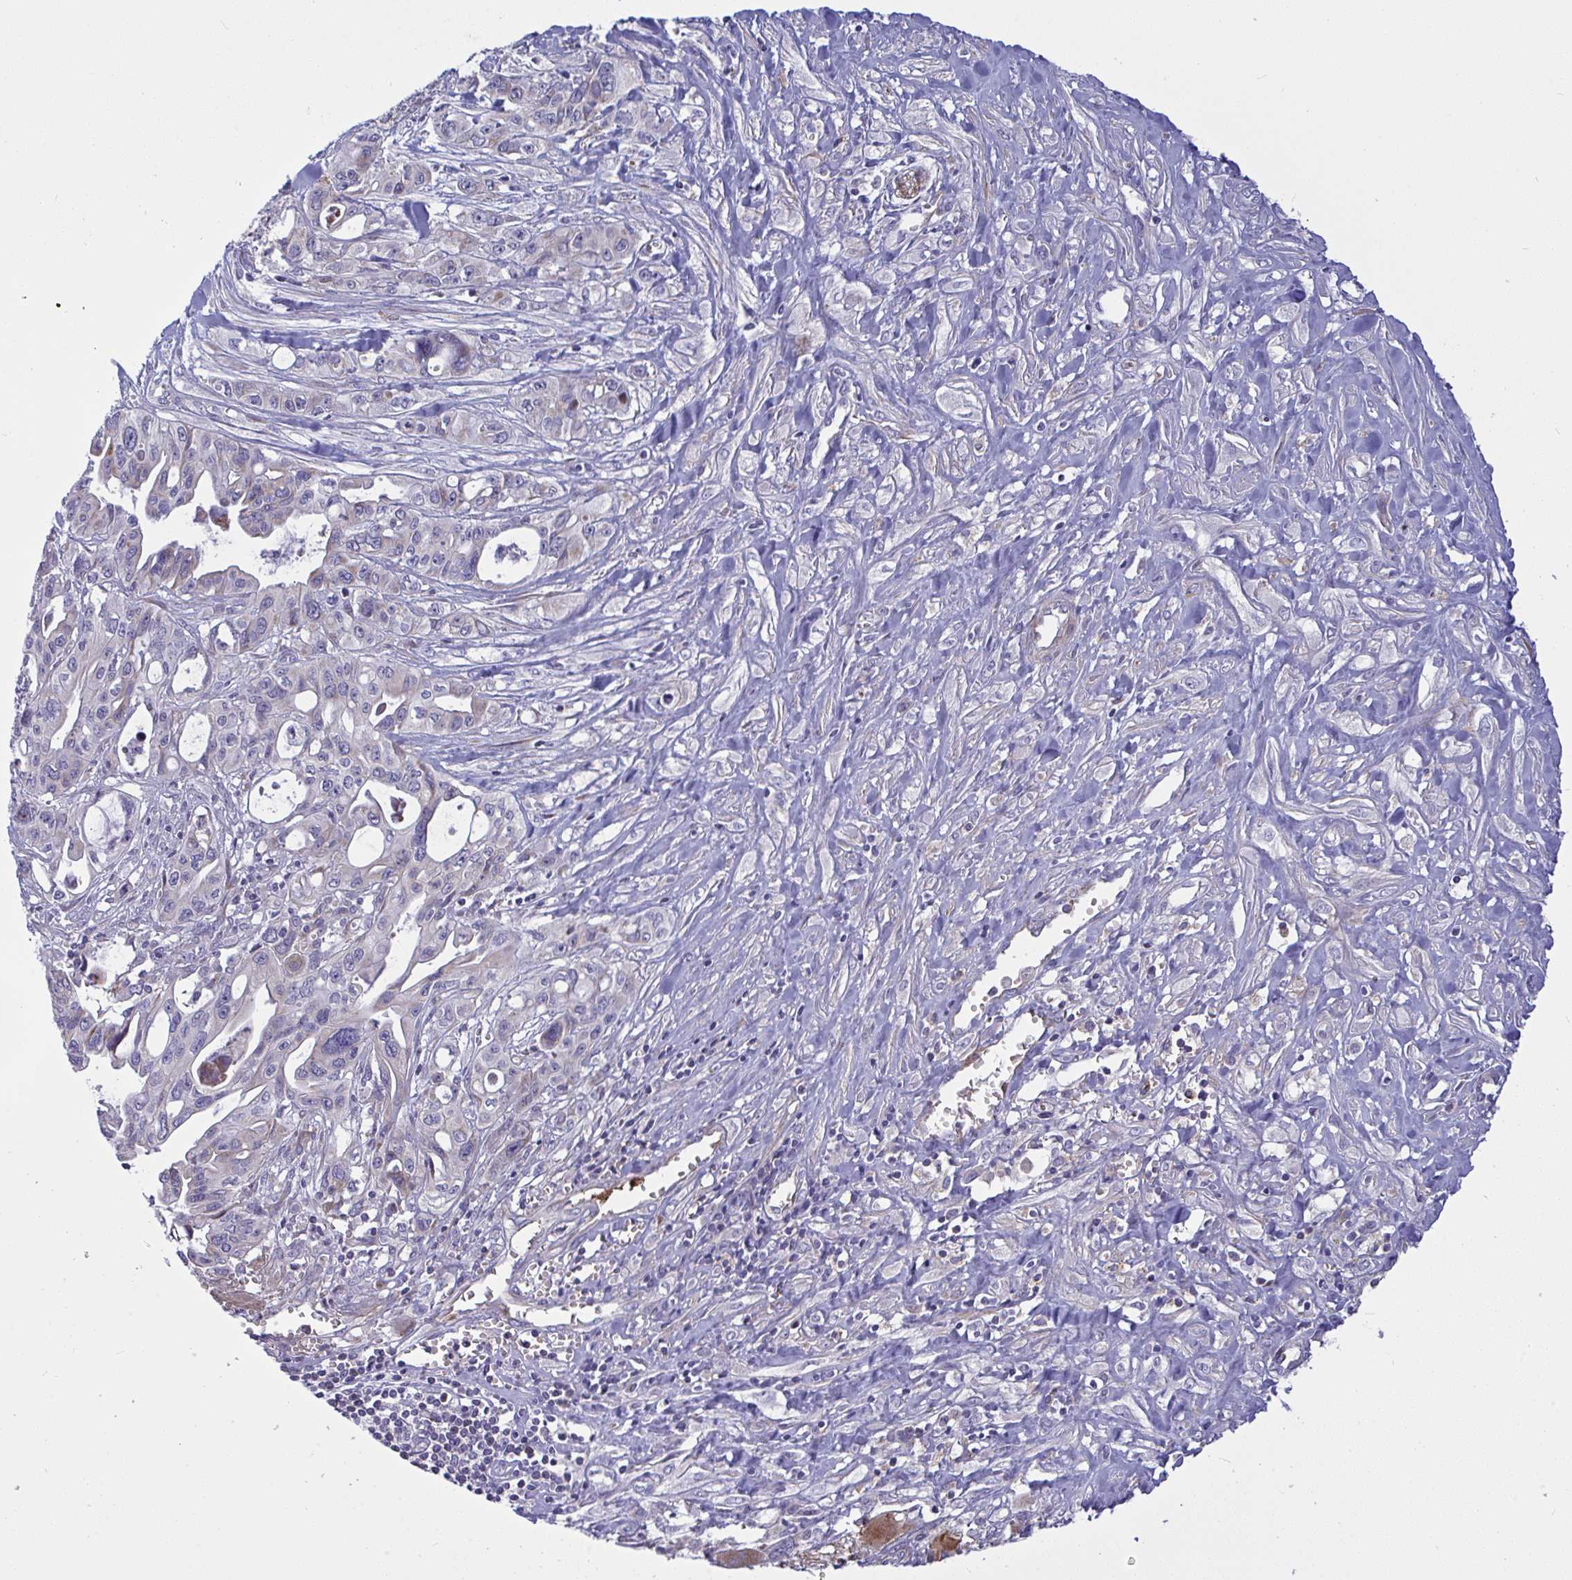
{"staining": {"intensity": "weak", "quantity": "<25%", "location": "cytoplasmic/membranous"}, "tissue": "pancreatic cancer", "cell_type": "Tumor cells", "image_type": "cancer", "snomed": [{"axis": "morphology", "description": "Adenocarcinoma, NOS"}, {"axis": "topography", "description": "Pancreas"}], "caption": "DAB immunohistochemical staining of human pancreatic cancer (adenocarcinoma) displays no significant positivity in tumor cells.", "gene": "NTN1", "patient": {"sex": "female", "age": 47}}